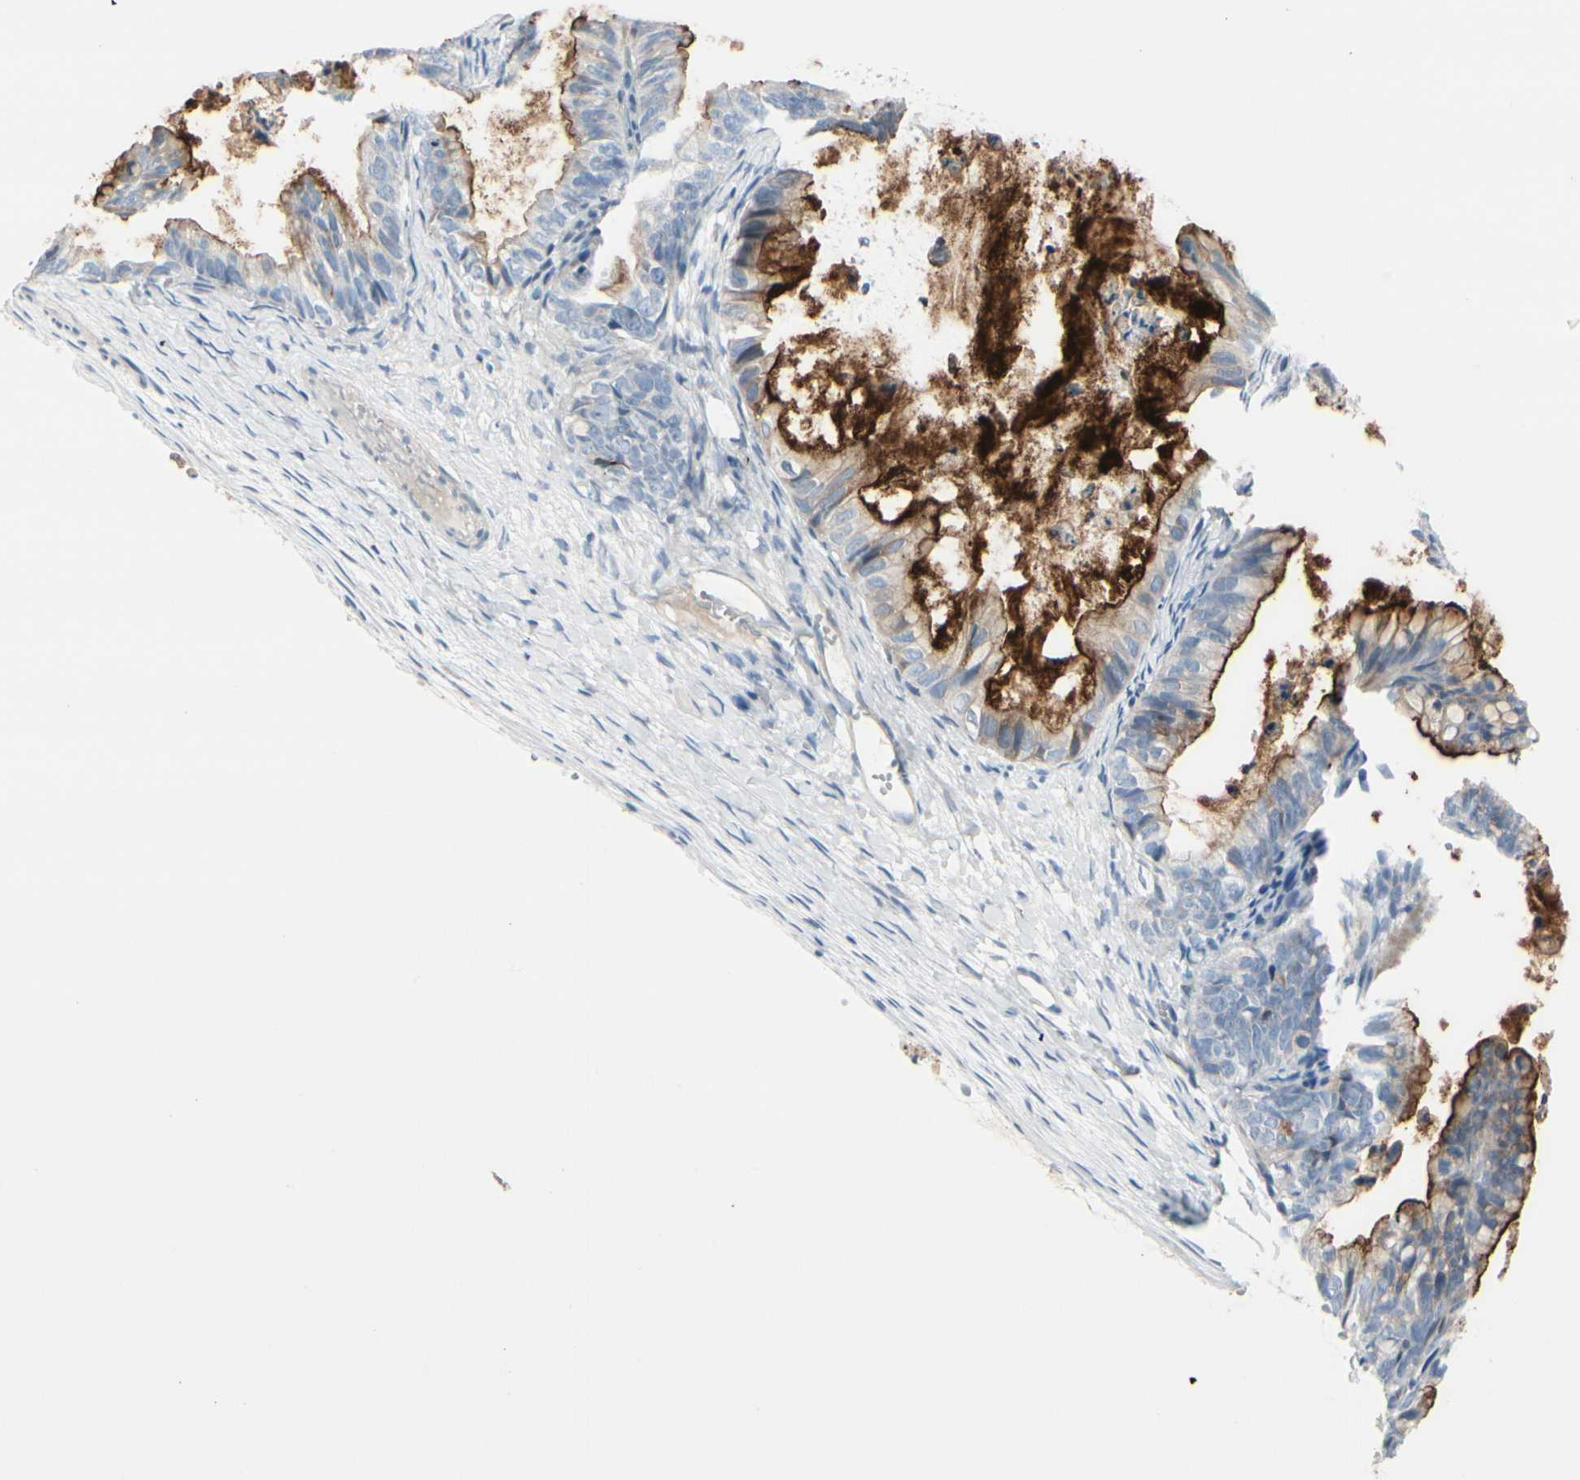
{"staining": {"intensity": "strong", "quantity": "25%-75%", "location": "cytoplasmic/membranous"}, "tissue": "ovarian cancer", "cell_type": "Tumor cells", "image_type": "cancer", "snomed": [{"axis": "morphology", "description": "Cystadenocarcinoma, mucinous, NOS"}, {"axis": "topography", "description": "Ovary"}], "caption": "Ovarian cancer (mucinous cystadenocarcinoma) was stained to show a protein in brown. There is high levels of strong cytoplasmic/membranous staining in about 25%-75% of tumor cells.", "gene": "CDHR5", "patient": {"sex": "female", "age": 36}}